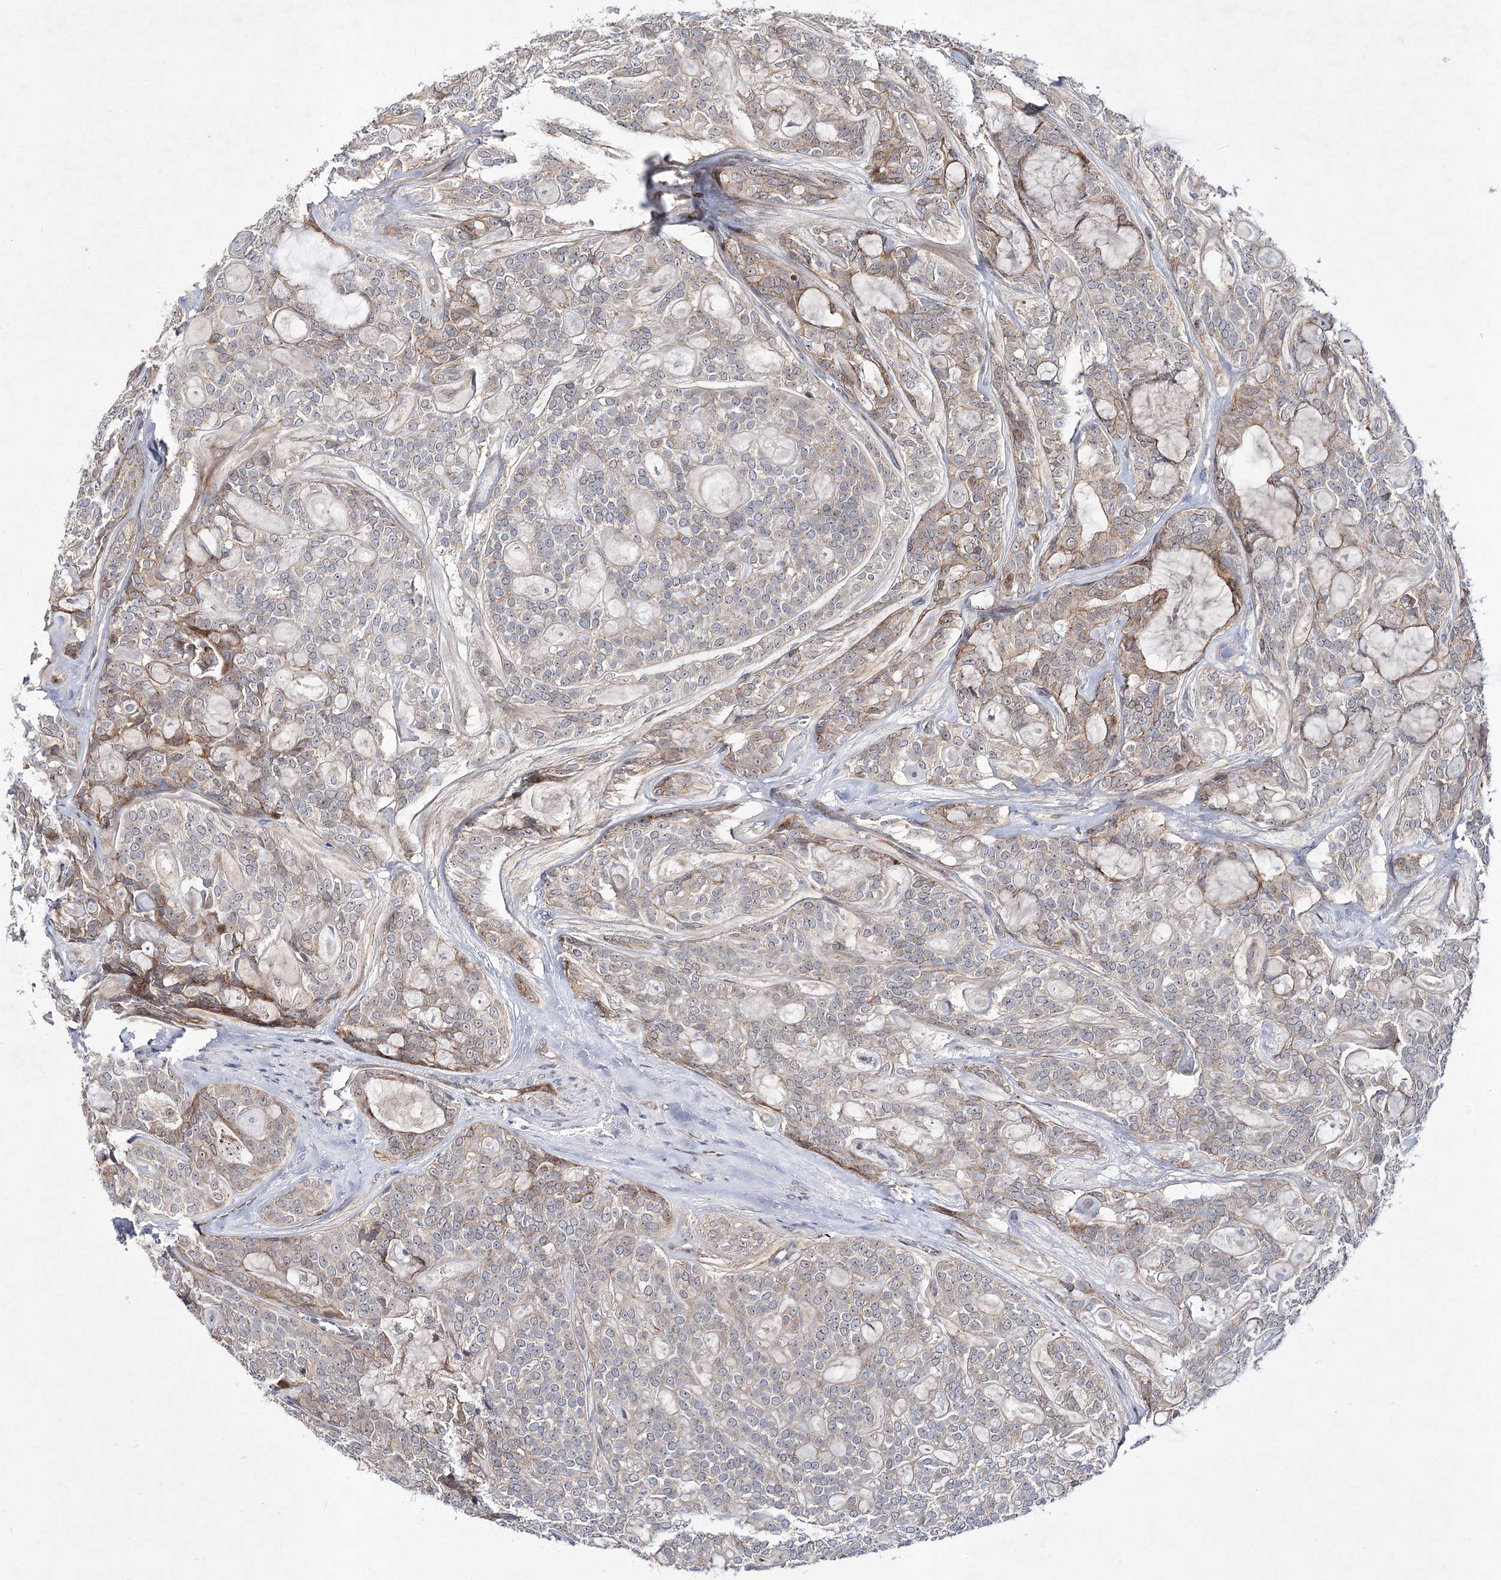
{"staining": {"intensity": "weak", "quantity": "25%-75%", "location": "cytoplasmic/membranous"}, "tissue": "head and neck cancer", "cell_type": "Tumor cells", "image_type": "cancer", "snomed": [{"axis": "morphology", "description": "Adenocarcinoma, NOS"}, {"axis": "topography", "description": "Head-Neck"}], "caption": "This histopathology image reveals immunohistochemistry (IHC) staining of adenocarcinoma (head and neck), with low weak cytoplasmic/membranous expression in about 25%-75% of tumor cells.", "gene": "ARHGAP32", "patient": {"sex": "male", "age": 66}}